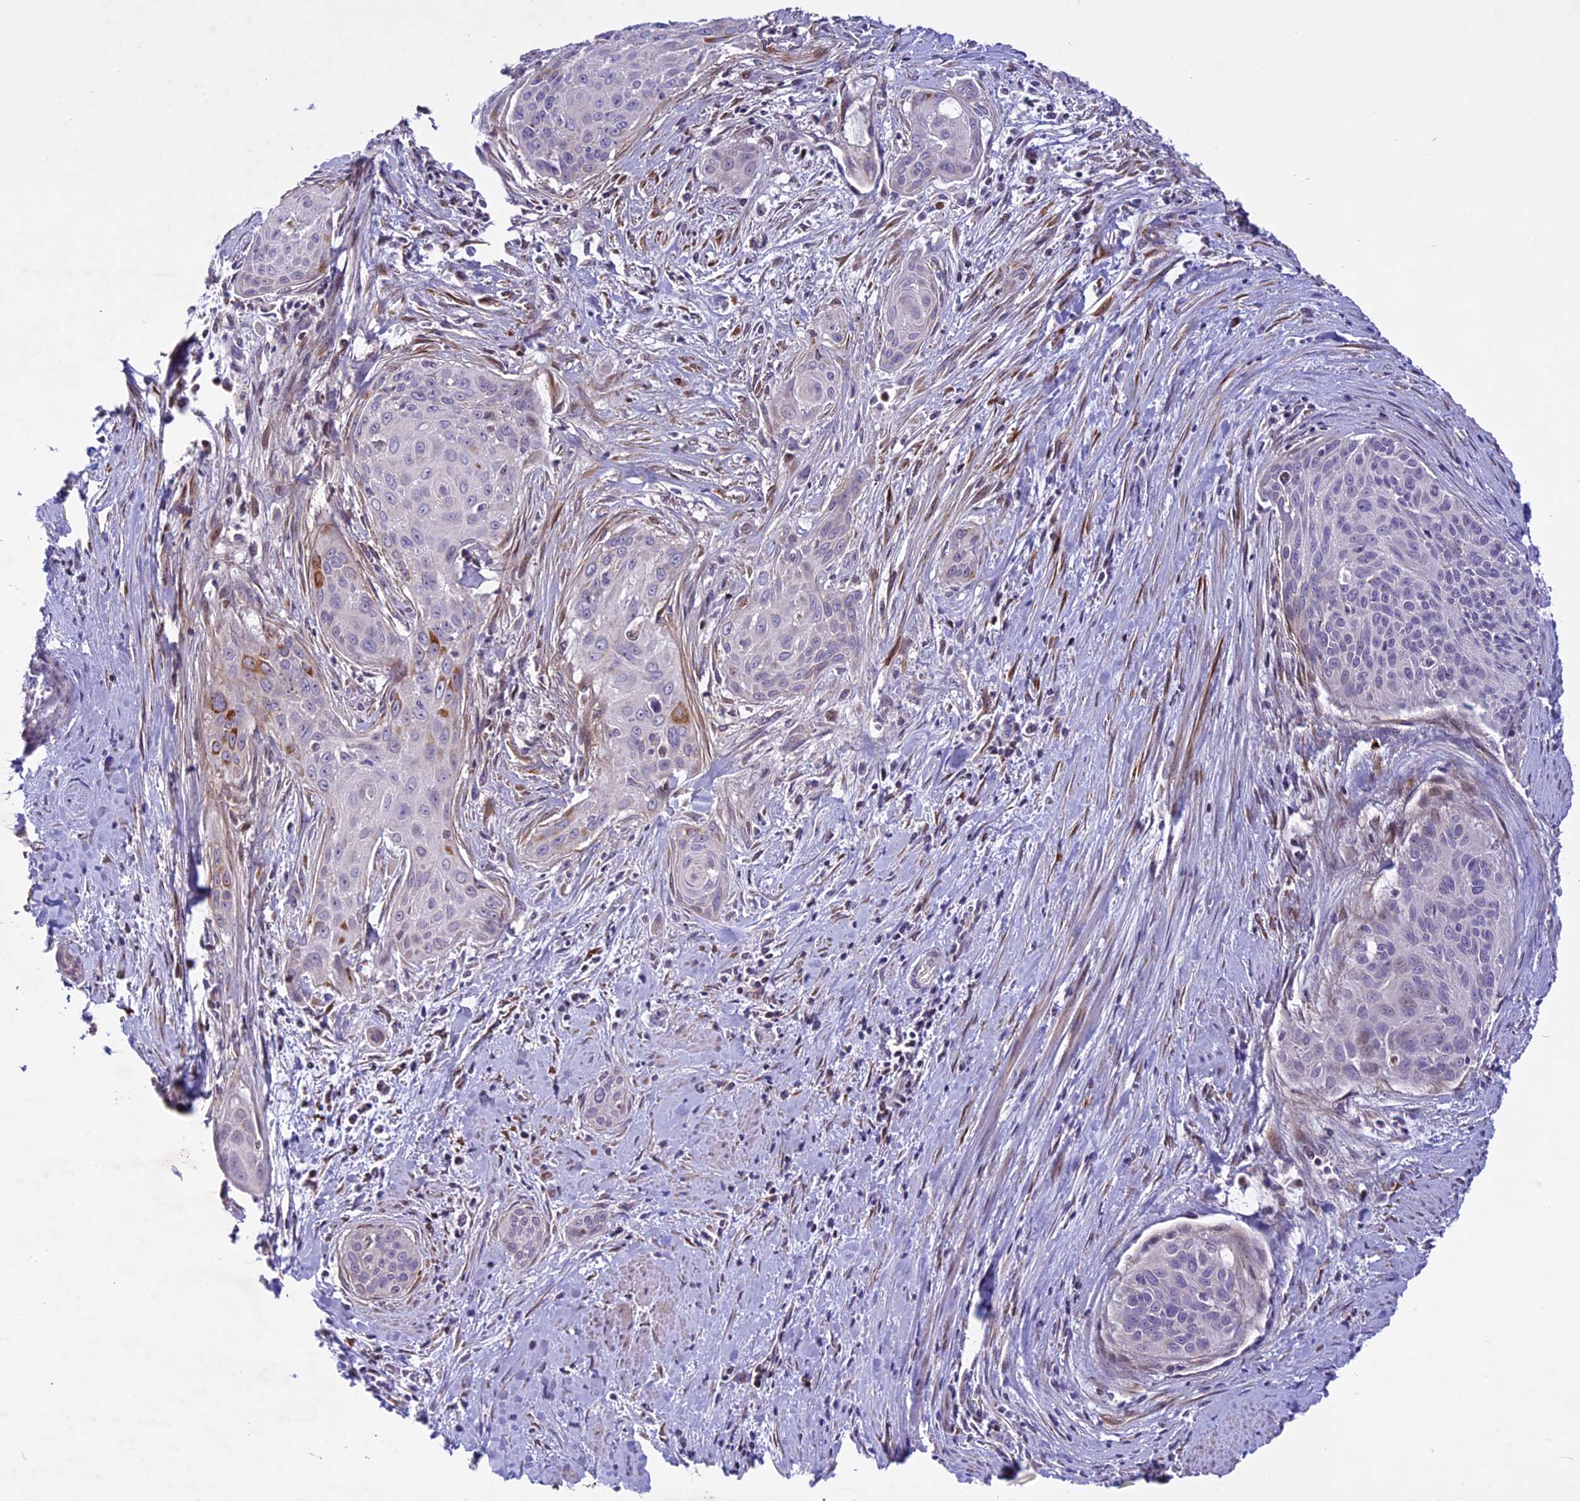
{"staining": {"intensity": "negative", "quantity": "none", "location": "none"}, "tissue": "cervical cancer", "cell_type": "Tumor cells", "image_type": "cancer", "snomed": [{"axis": "morphology", "description": "Squamous cell carcinoma, NOS"}, {"axis": "topography", "description": "Cervix"}], "caption": "Human cervical cancer stained for a protein using immunohistochemistry demonstrates no expression in tumor cells.", "gene": "MIEF2", "patient": {"sex": "female", "age": 55}}